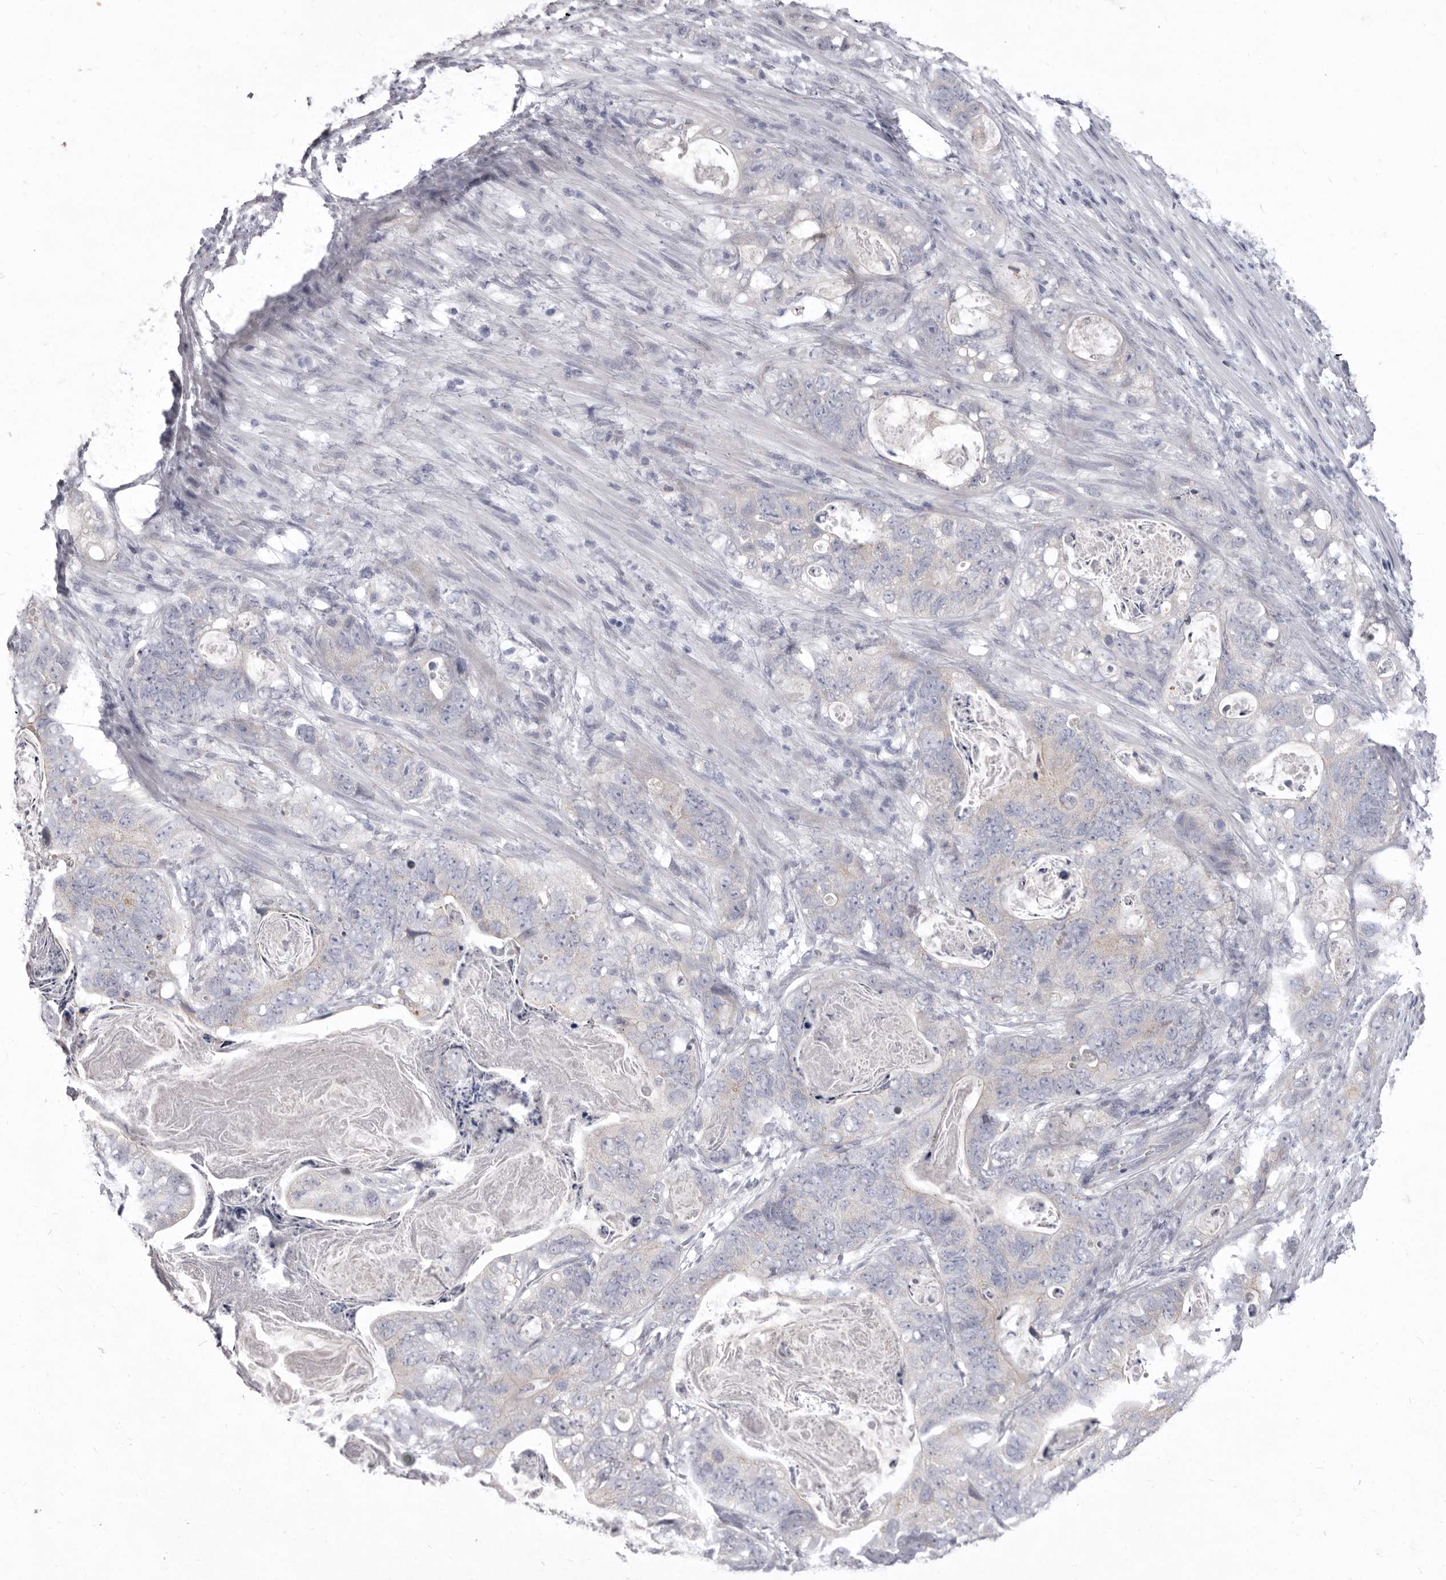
{"staining": {"intensity": "negative", "quantity": "none", "location": "none"}, "tissue": "stomach cancer", "cell_type": "Tumor cells", "image_type": "cancer", "snomed": [{"axis": "morphology", "description": "Normal tissue, NOS"}, {"axis": "morphology", "description": "Adenocarcinoma, NOS"}, {"axis": "topography", "description": "Stomach"}], "caption": "An image of human stomach cancer (adenocarcinoma) is negative for staining in tumor cells. The staining was performed using DAB (3,3'-diaminobenzidine) to visualize the protein expression in brown, while the nuclei were stained in blue with hematoxylin (Magnification: 20x).", "gene": "P2RX6", "patient": {"sex": "female", "age": 89}}